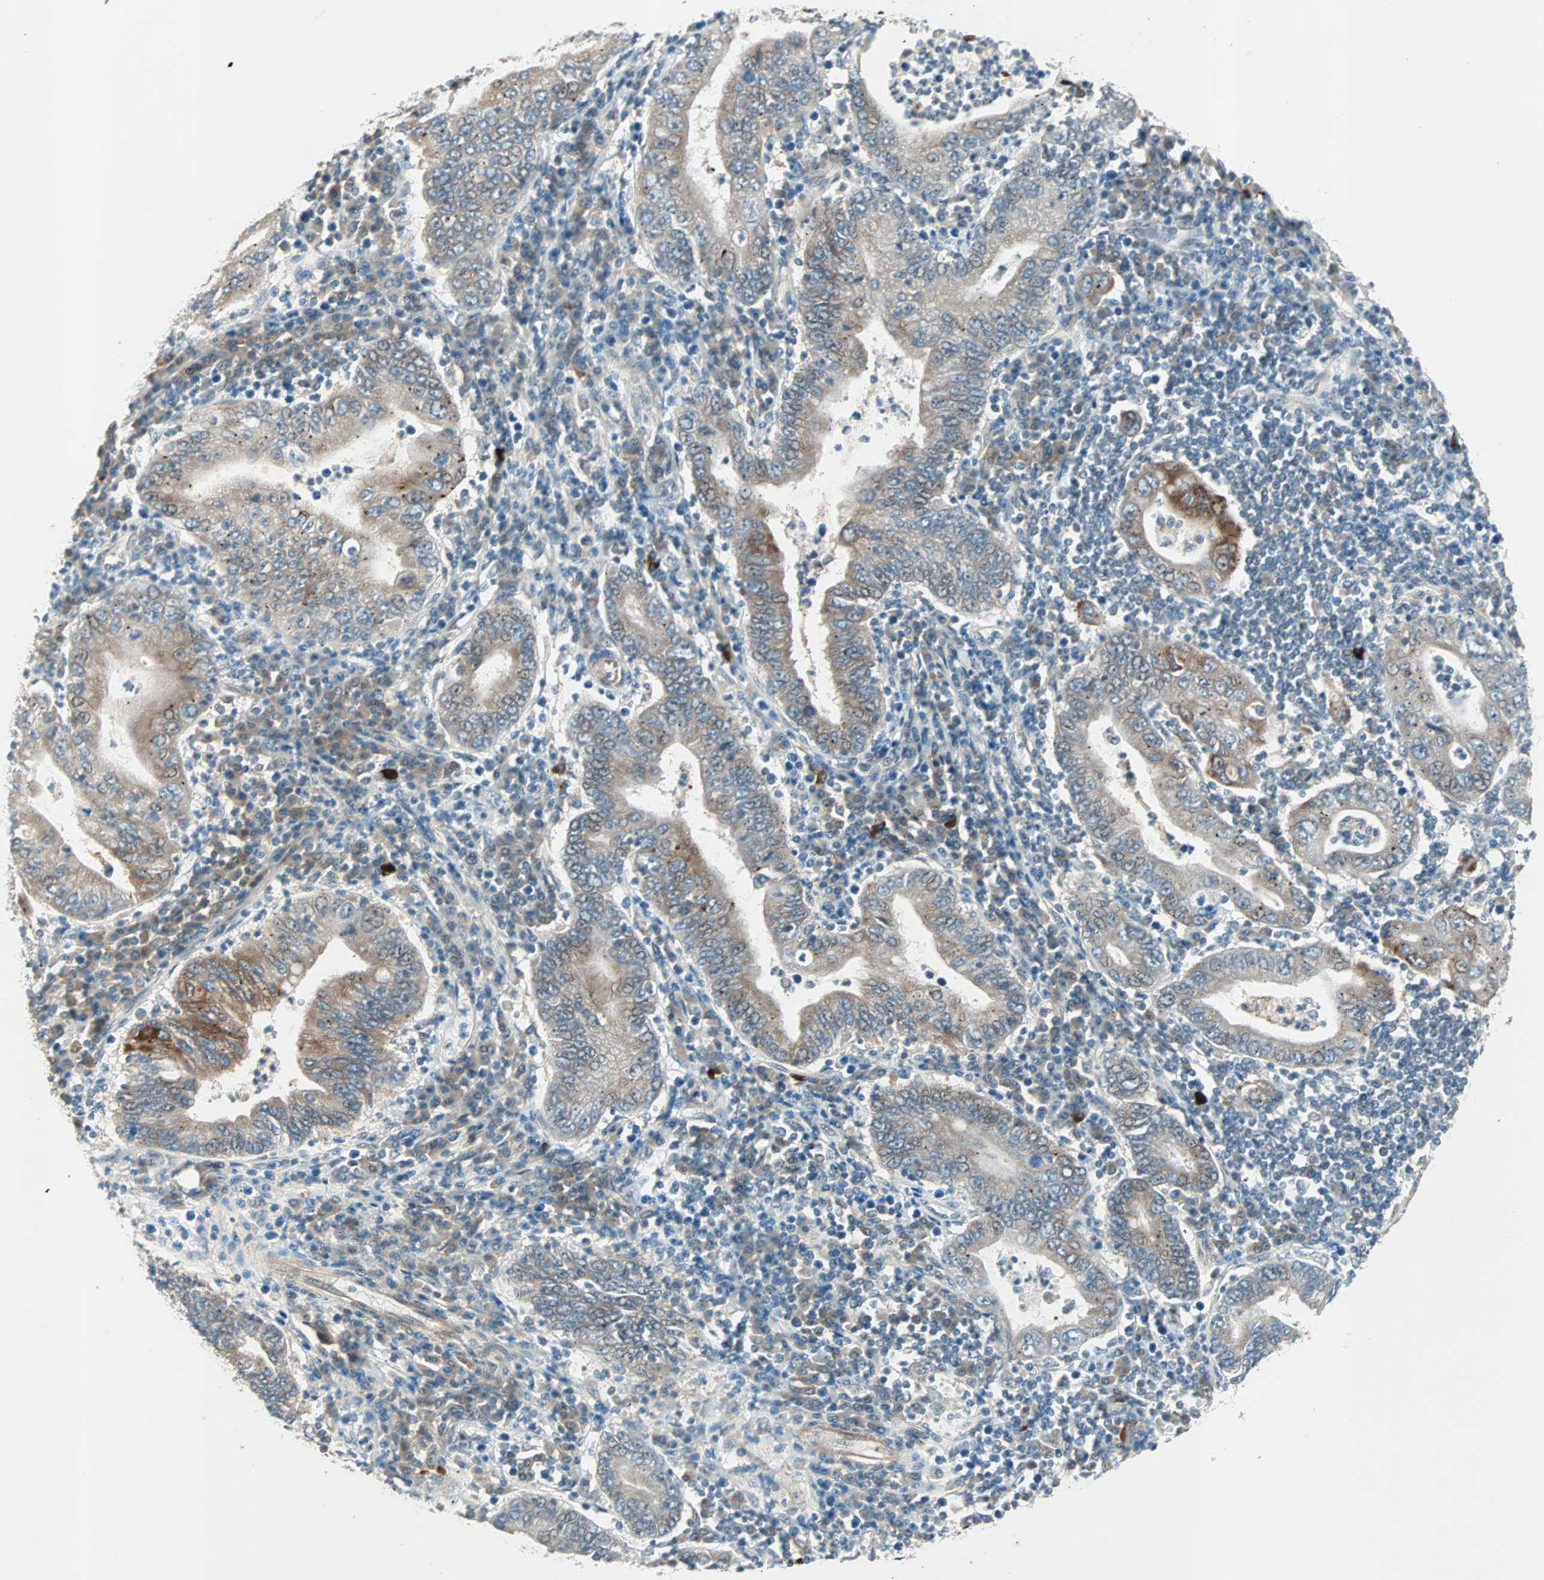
{"staining": {"intensity": "weak", "quantity": ">75%", "location": "cytoplasmic/membranous"}, "tissue": "stomach cancer", "cell_type": "Tumor cells", "image_type": "cancer", "snomed": [{"axis": "morphology", "description": "Normal tissue, NOS"}, {"axis": "morphology", "description": "Adenocarcinoma, NOS"}, {"axis": "topography", "description": "Esophagus"}, {"axis": "topography", "description": "Stomach, upper"}, {"axis": "topography", "description": "Peripheral nerve tissue"}], "caption": "The image reveals immunohistochemical staining of stomach cancer (adenocarcinoma). There is weak cytoplasmic/membranous expression is appreciated in approximately >75% of tumor cells.", "gene": "PGBD1", "patient": {"sex": "male", "age": 62}}